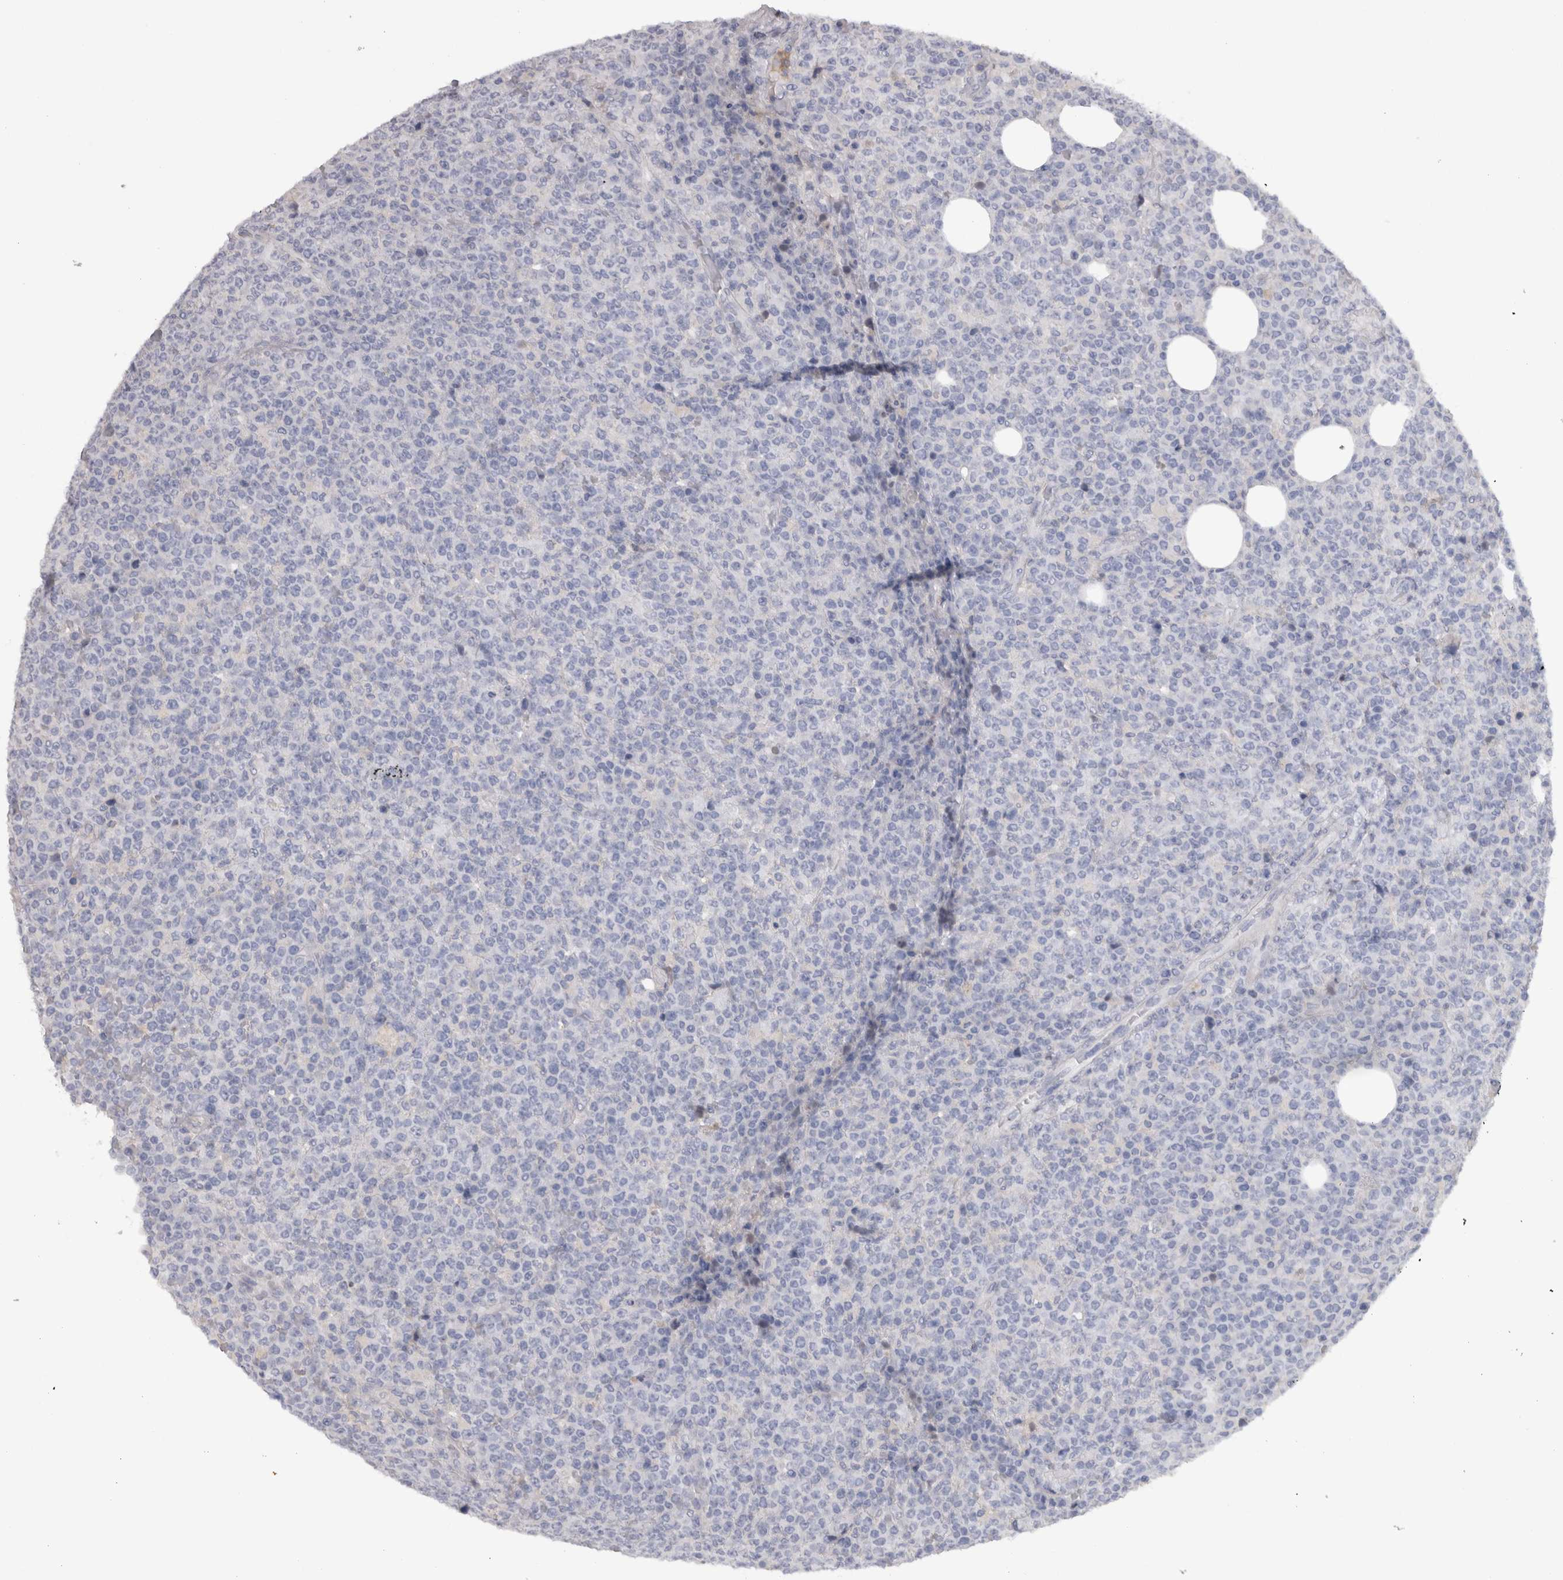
{"staining": {"intensity": "negative", "quantity": "none", "location": "none"}, "tissue": "lymphoma", "cell_type": "Tumor cells", "image_type": "cancer", "snomed": [{"axis": "morphology", "description": "Malignant lymphoma, non-Hodgkin's type, High grade"}, {"axis": "topography", "description": "Lymph node"}], "caption": "There is no significant staining in tumor cells of malignant lymphoma, non-Hodgkin's type (high-grade).", "gene": "ADAM2", "patient": {"sex": "male", "age": 13}}